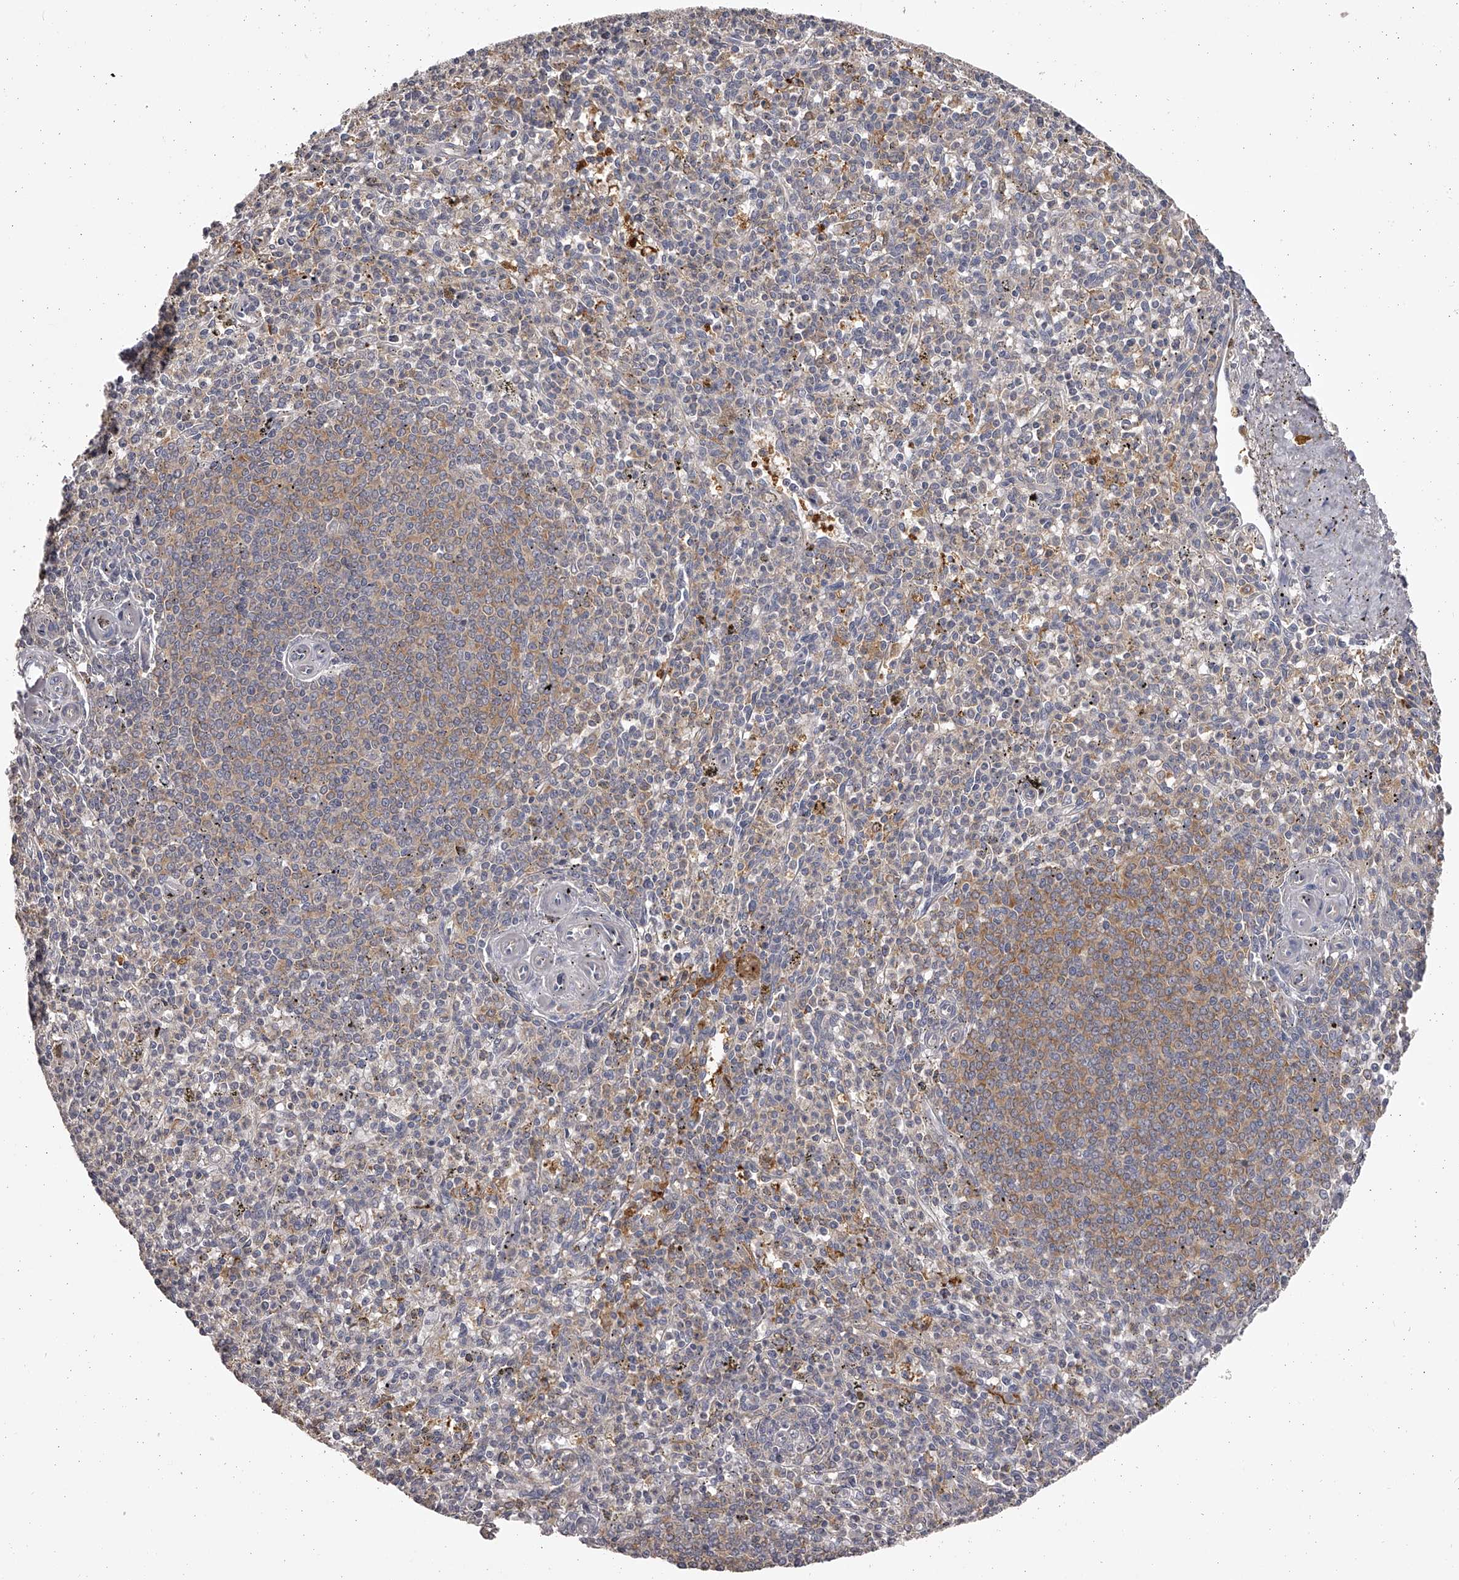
{"staining": {"intensity": "weak", "quantity": "<25%", "location": "cytoplasmic/membranous"}, "tissue": "spleen", "cell_type": "Cells in red pulp", "image_type": "normal", "snomed": [{"axis": "morphology", "description": "Normal tissue, NOS"}, {"axis": "topography", "description": "Spleen"}], "caption": "Spleen was stained to show a protein in brown. There is no significant staining in cells in red pulp. (IHC, brightfield microscopy, high magnification).", "gene": "TNN", "patient": {"sex": "male", "age": 72}}